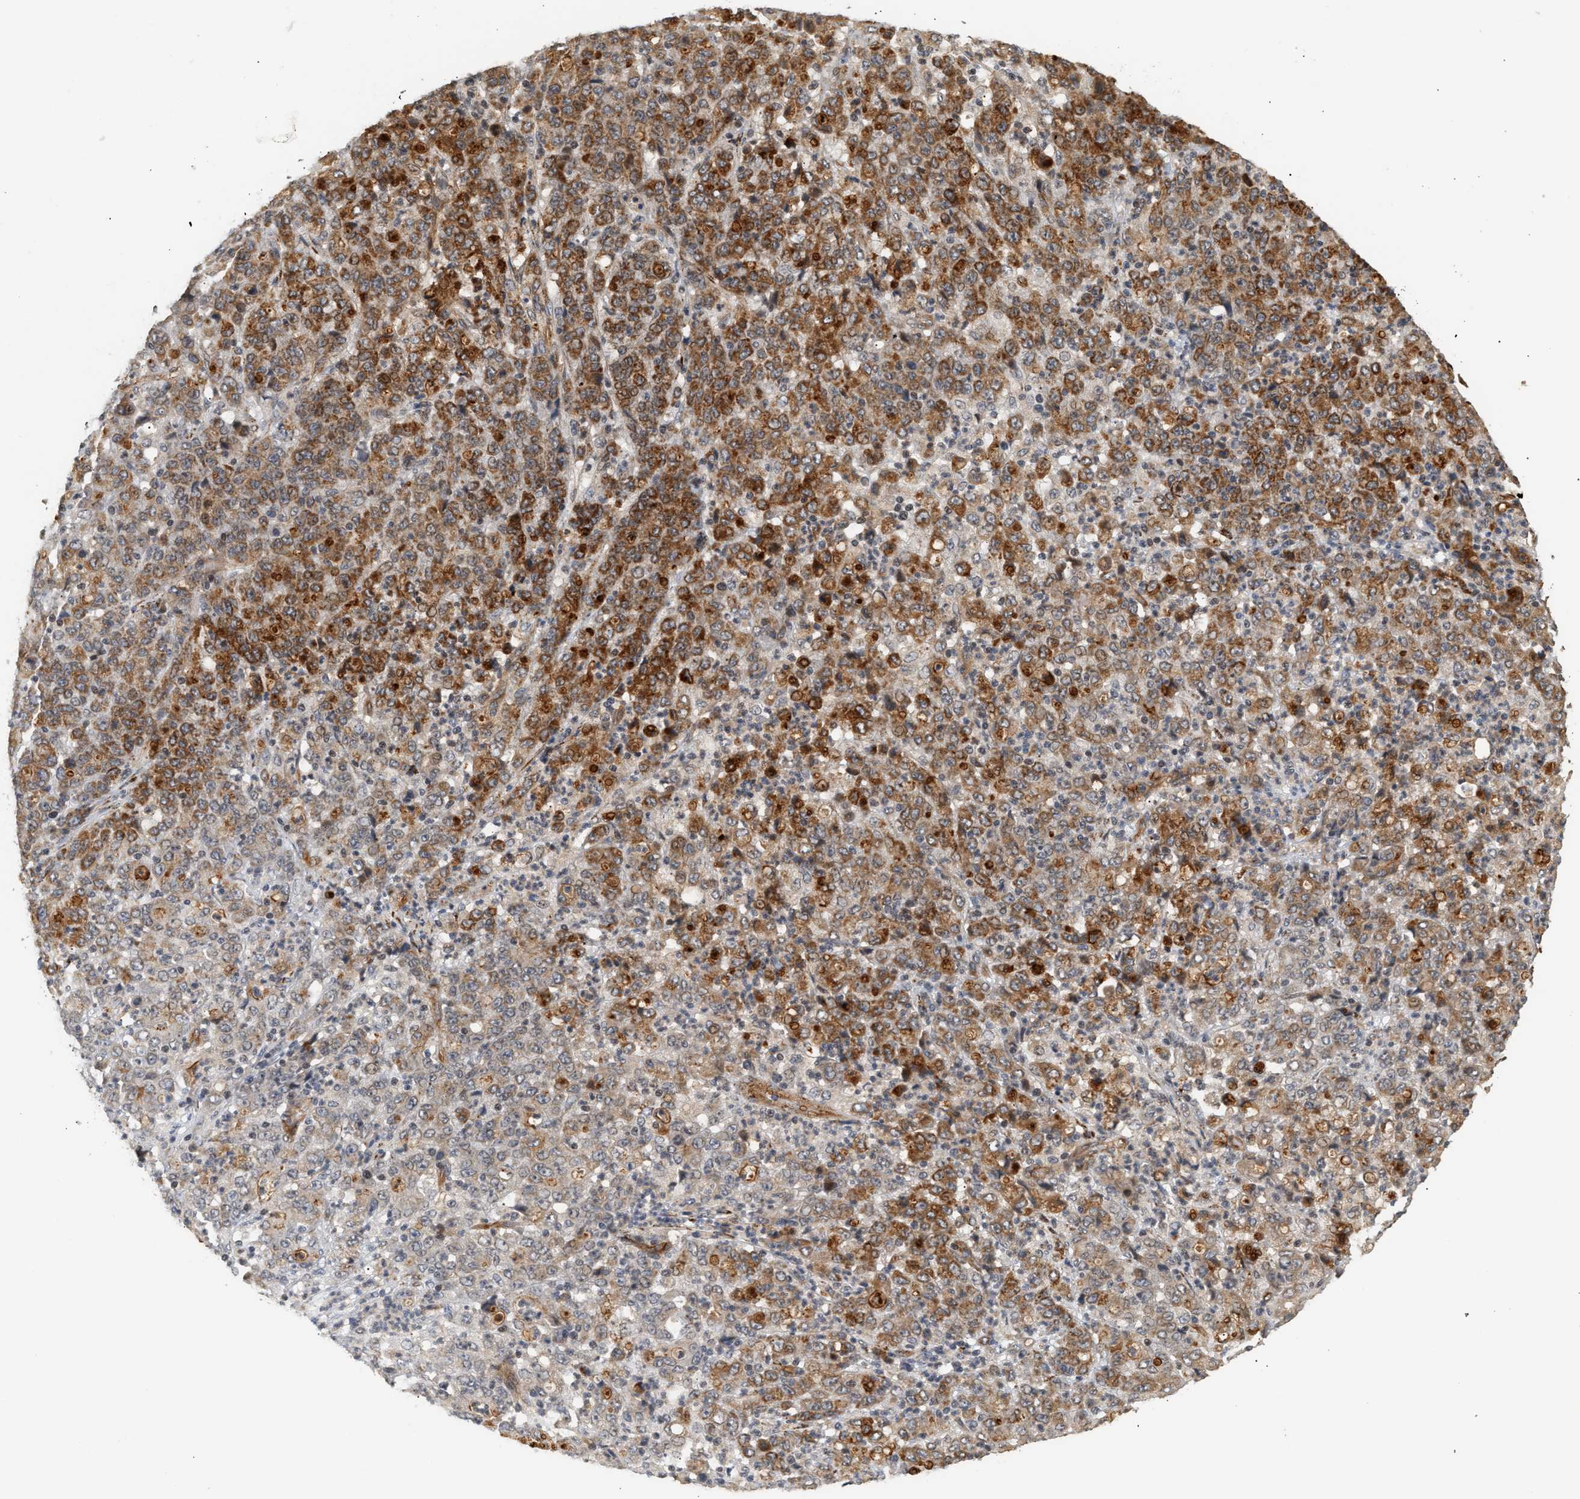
{"staining": {"intensity": "moderate", "quantity": "25%-75%", "location": "cytoplasmic/membranous"}, "tissue": "stomach cancer", "cell_type": "Tumor cells", "image_type": "cancer", "snomed": [{"axis": "morphology", "description": "Adenocarcinoma, NOS"}, {"axis": "topography", "description": "Stomach, lower"}], "caption": "The immunohistochemical stain shows moderate cytoplasmic/membranous positivity in tumor cells of stomach adenocarcinoma tissue.", "gene": "PLXND1", "patient": {"sex": "female", "age": 71}}